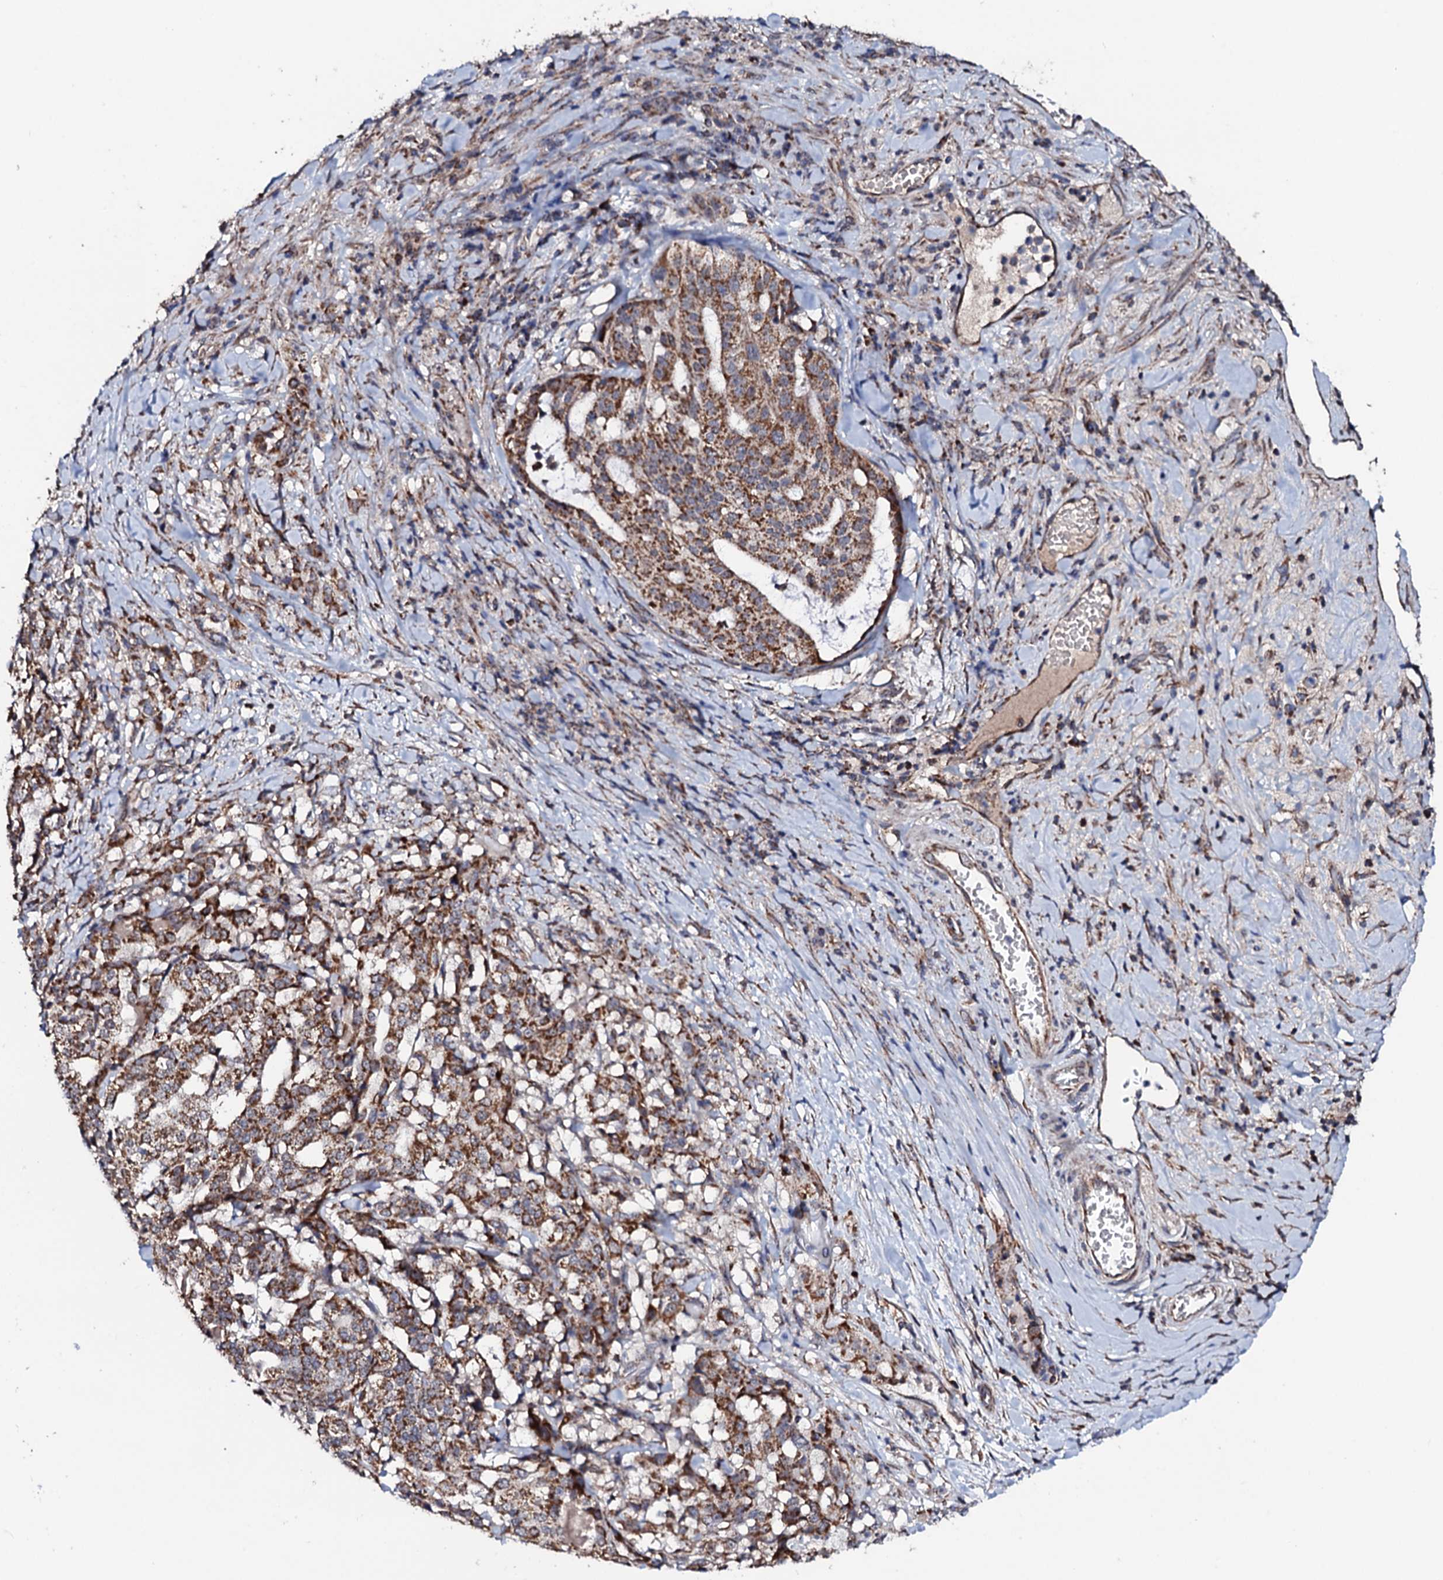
{"staining": {"intensity": "strong", "quantity": ">75%", "location": "cytoplasmic/membranous"}, "tissue": "stomach cancer", "cell_type": "Tumor cells", "image_type": "cancer", "snomed": [{"axis": "morphology", "description": "Adenocarcinoma, NOS"}, {"axis": "topography", "description": "Stomach"}], "caption": "Stomach adenocarcinoma stained with a protein marker shows strong staining in tumor cells.", "gene": "MTIF3", "patient": {"sex": "male", "age": 48}}